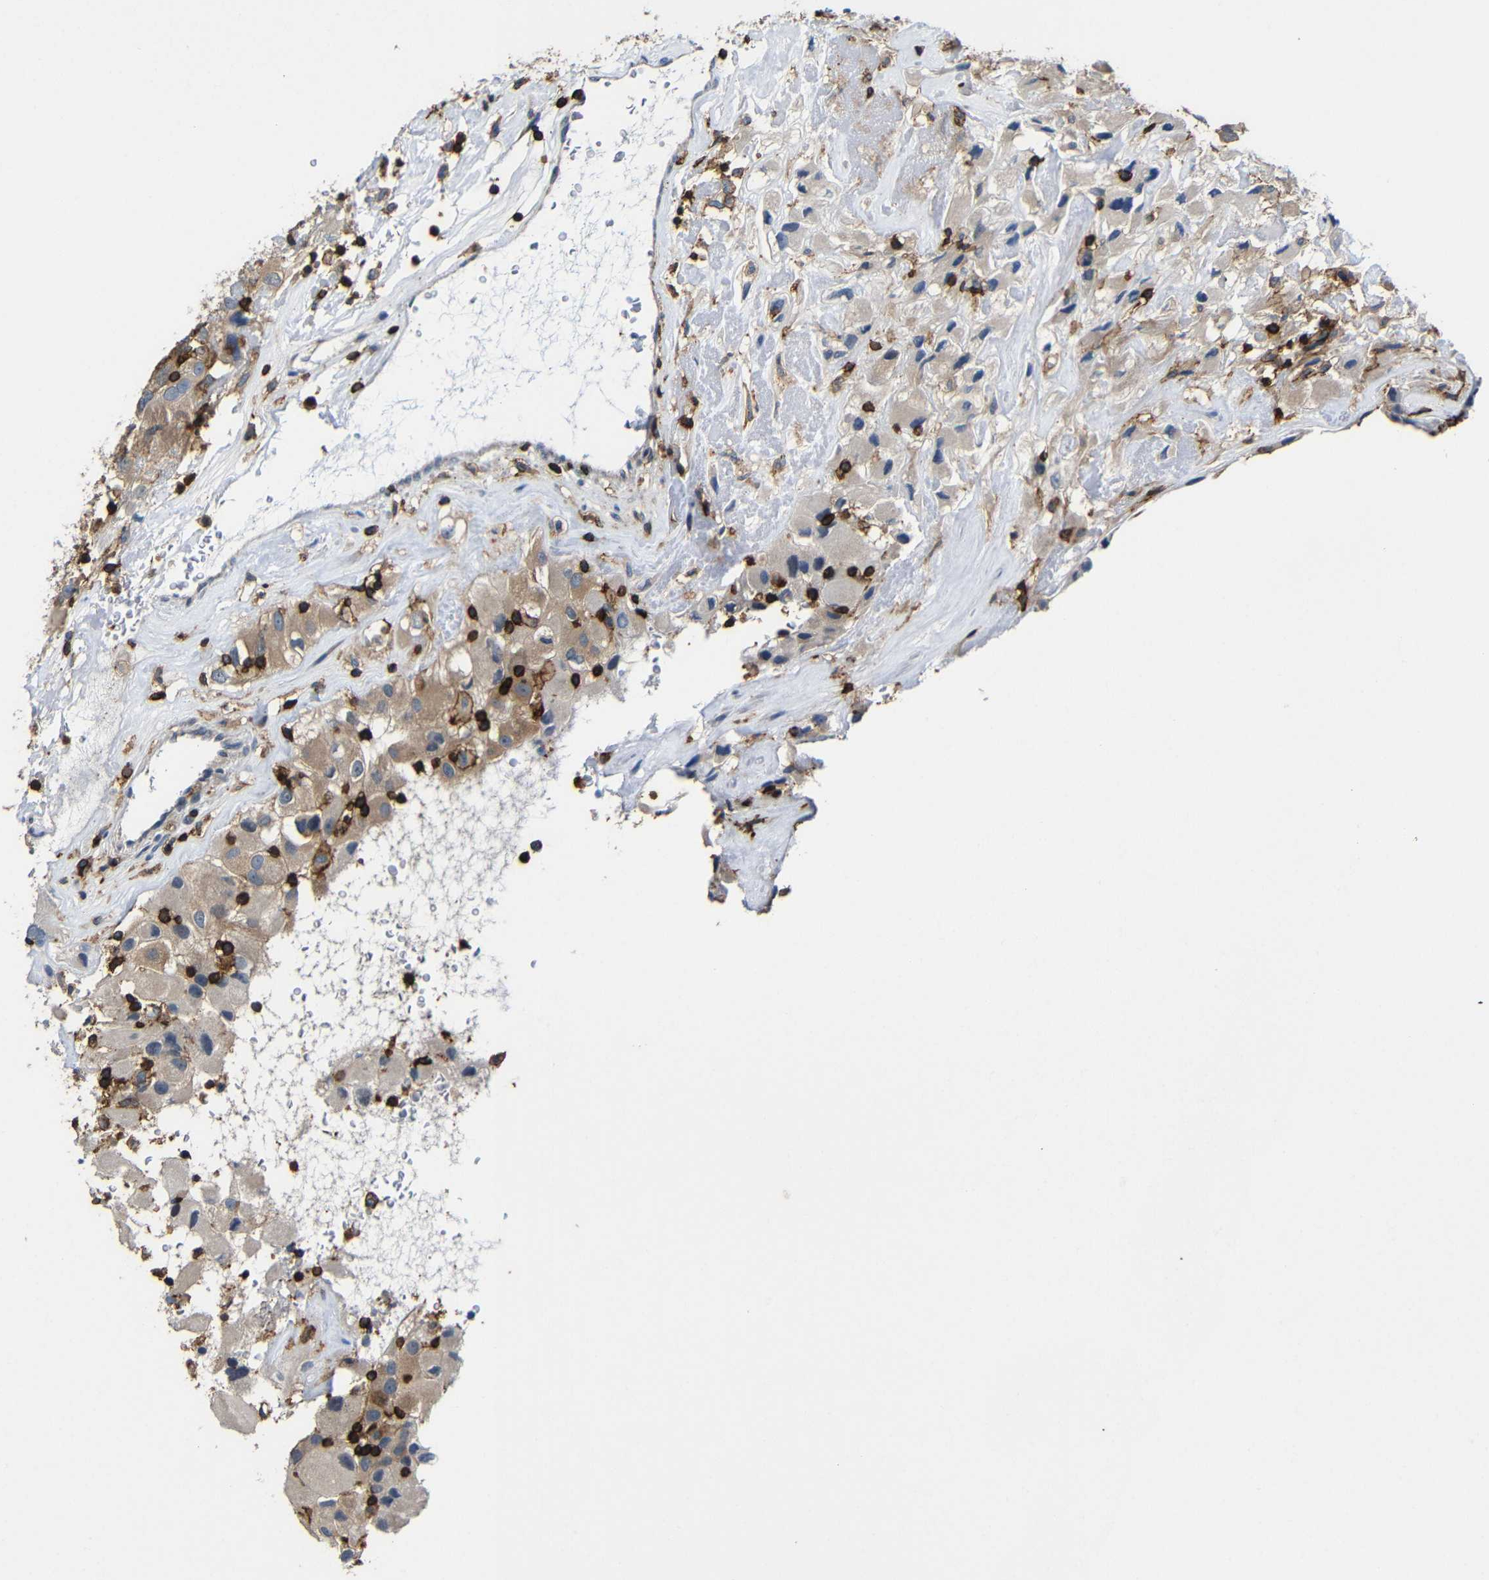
{"staining": {"intensity": "moderate", "quantity": ">75%", "location": "cytoplasmic/membranous"}, "tissue": "renal cancer", "cell_type": "Tumor cells", "image_type": "cancer", "snomed": [{"axis": "morphology", "description": "Adenocarcinoma, NOS"}, {"axis": "topography", "description": "Kidney"}], "caption": "IHC histopathology image of neoplastic tissue: adenocarcinoma (renal) stained using IHC reveals medium levels of moderate protein expression localized specifically in the cytoplasmic/membranous of tumor cells, appearing as a cytoplasmic/membranous brown color.", "gene": "P2RY12", "patient": {"sex": "female", "age": 52}}